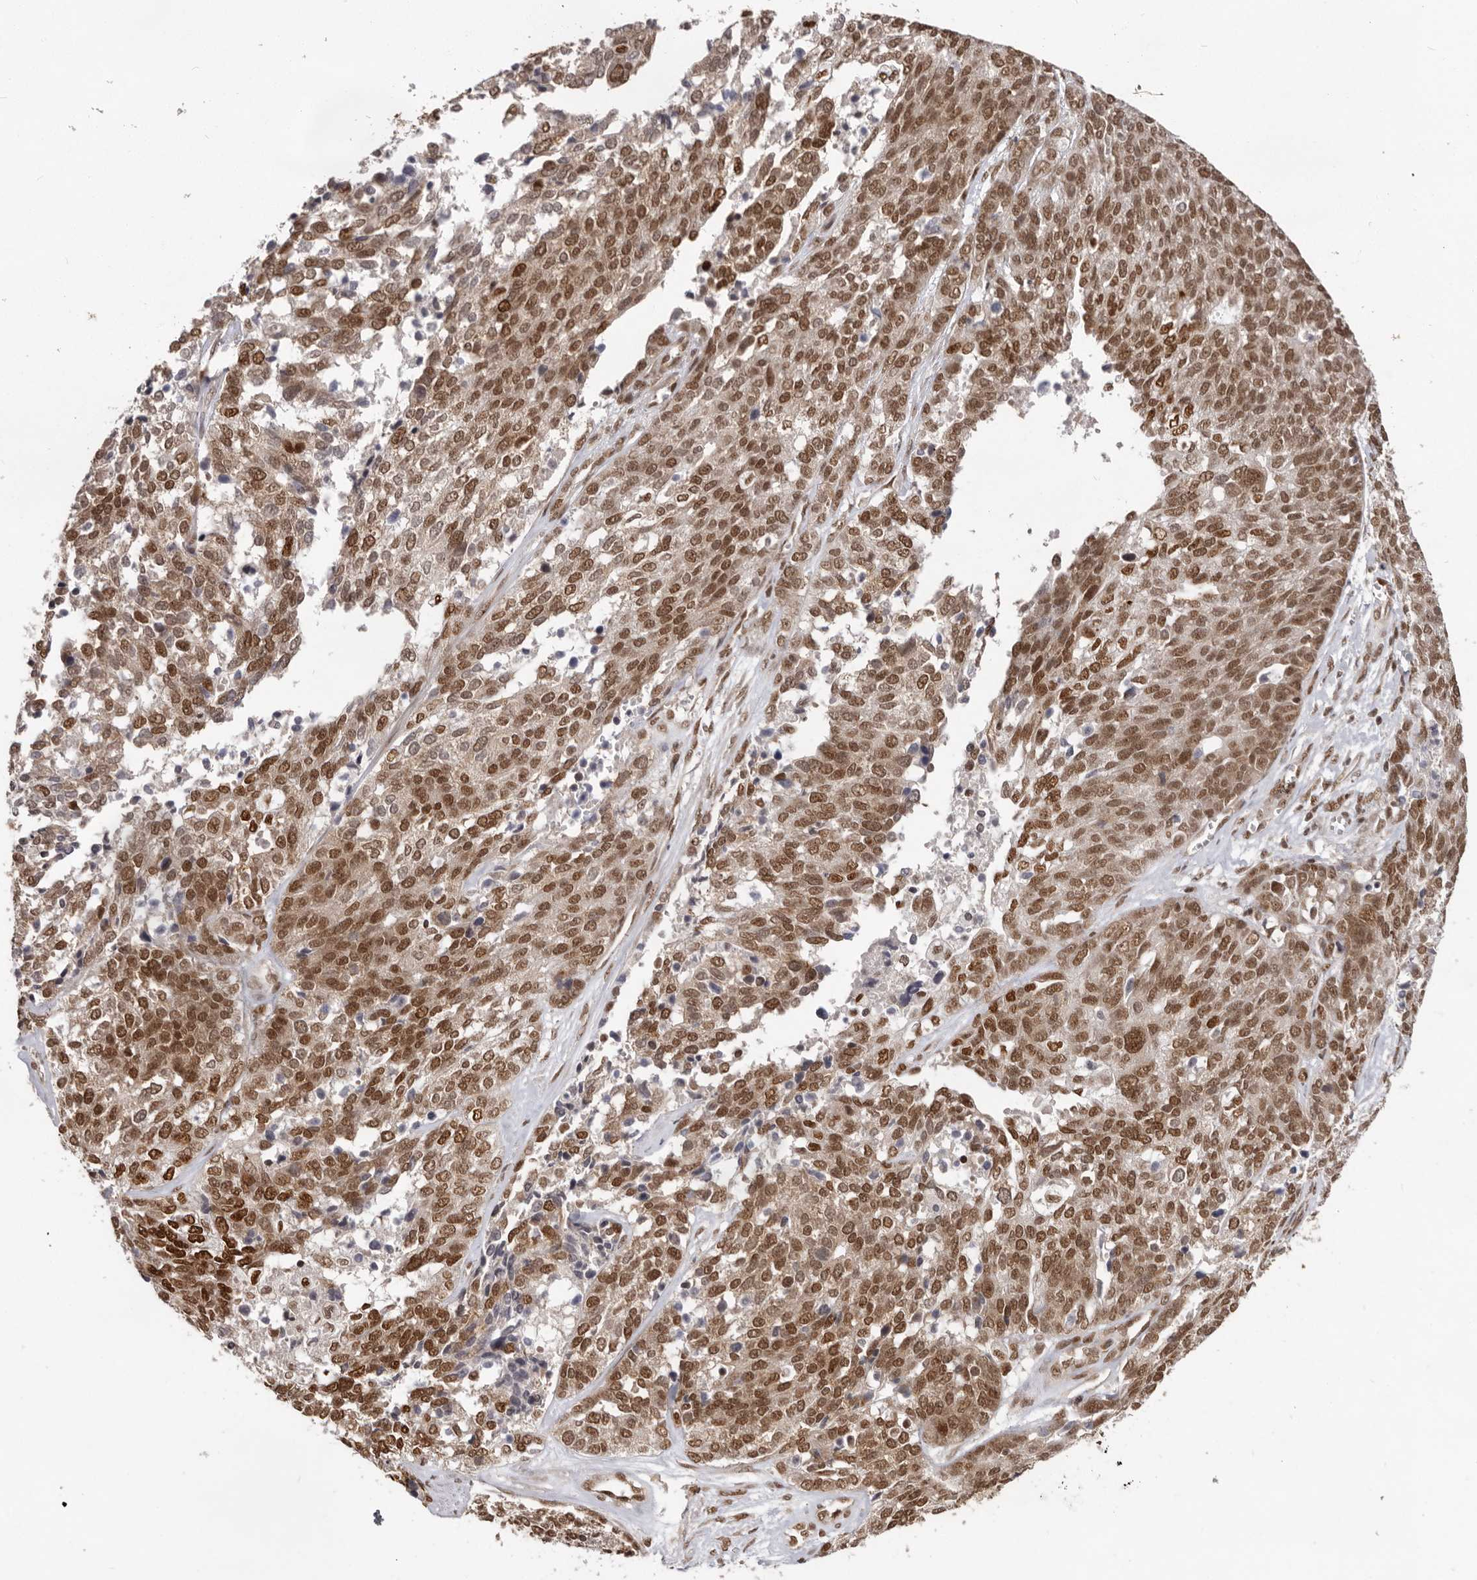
{"staining": {"intensity": "moderate", "quantity": ">75%", "location": "nuclear"}, "tissue": "ovarian cancer", "cell_type": "Tumor cells", "image_type": "cancer", "snomed": [{"axis": "morphology", "description": "Cystadenocarcinoma, serous, NOS"}, {"axis": "topography", "description": "Ovary"}], "caption": "A brown stain shows moderate nuclear staining of a protein in ovarian cancer tumor cells.", "gene": "CHTOP", "patient": {"sex": "female", "age": 44}}